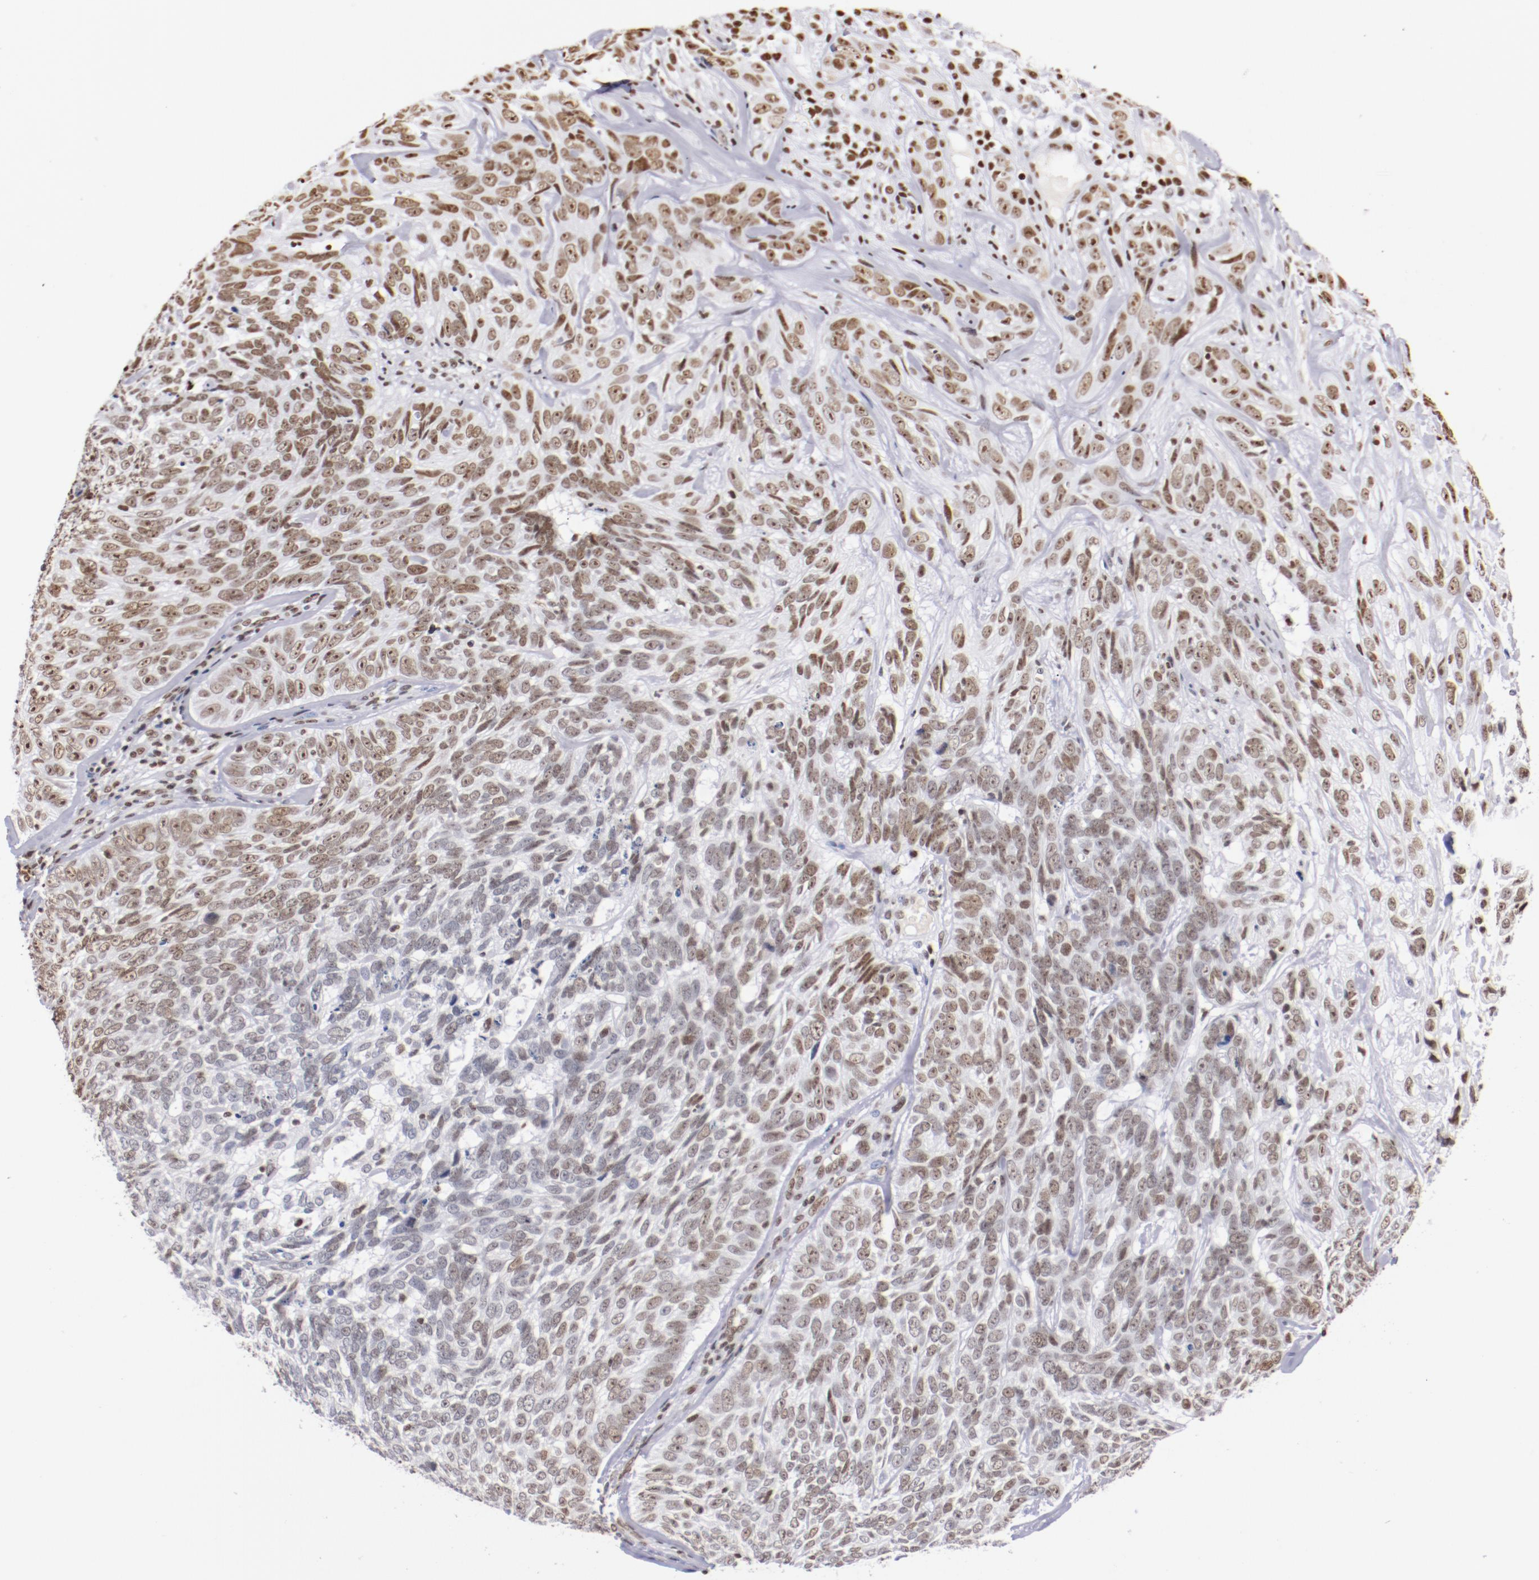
{"staining": {"intensity": "moderate", "quantity": ">75%", "location": "nuclear"}, "tissue": "skin cancer", "cell_type": "Tumor cells", "image_type": "cancer", "snomed": [{"axis": "morphology", "description": "Basal cell carcinoma"}, {"axis": "topography", "description": "Skin"}], "caption": "Immunohistochemistry of basal cell carcinoma (skin) reveals medium levels of moderate nuclear expression in approximately >75% of tumor cells.", "gene": "IFI16", "patient": {"sex": "male", "age": 72}}